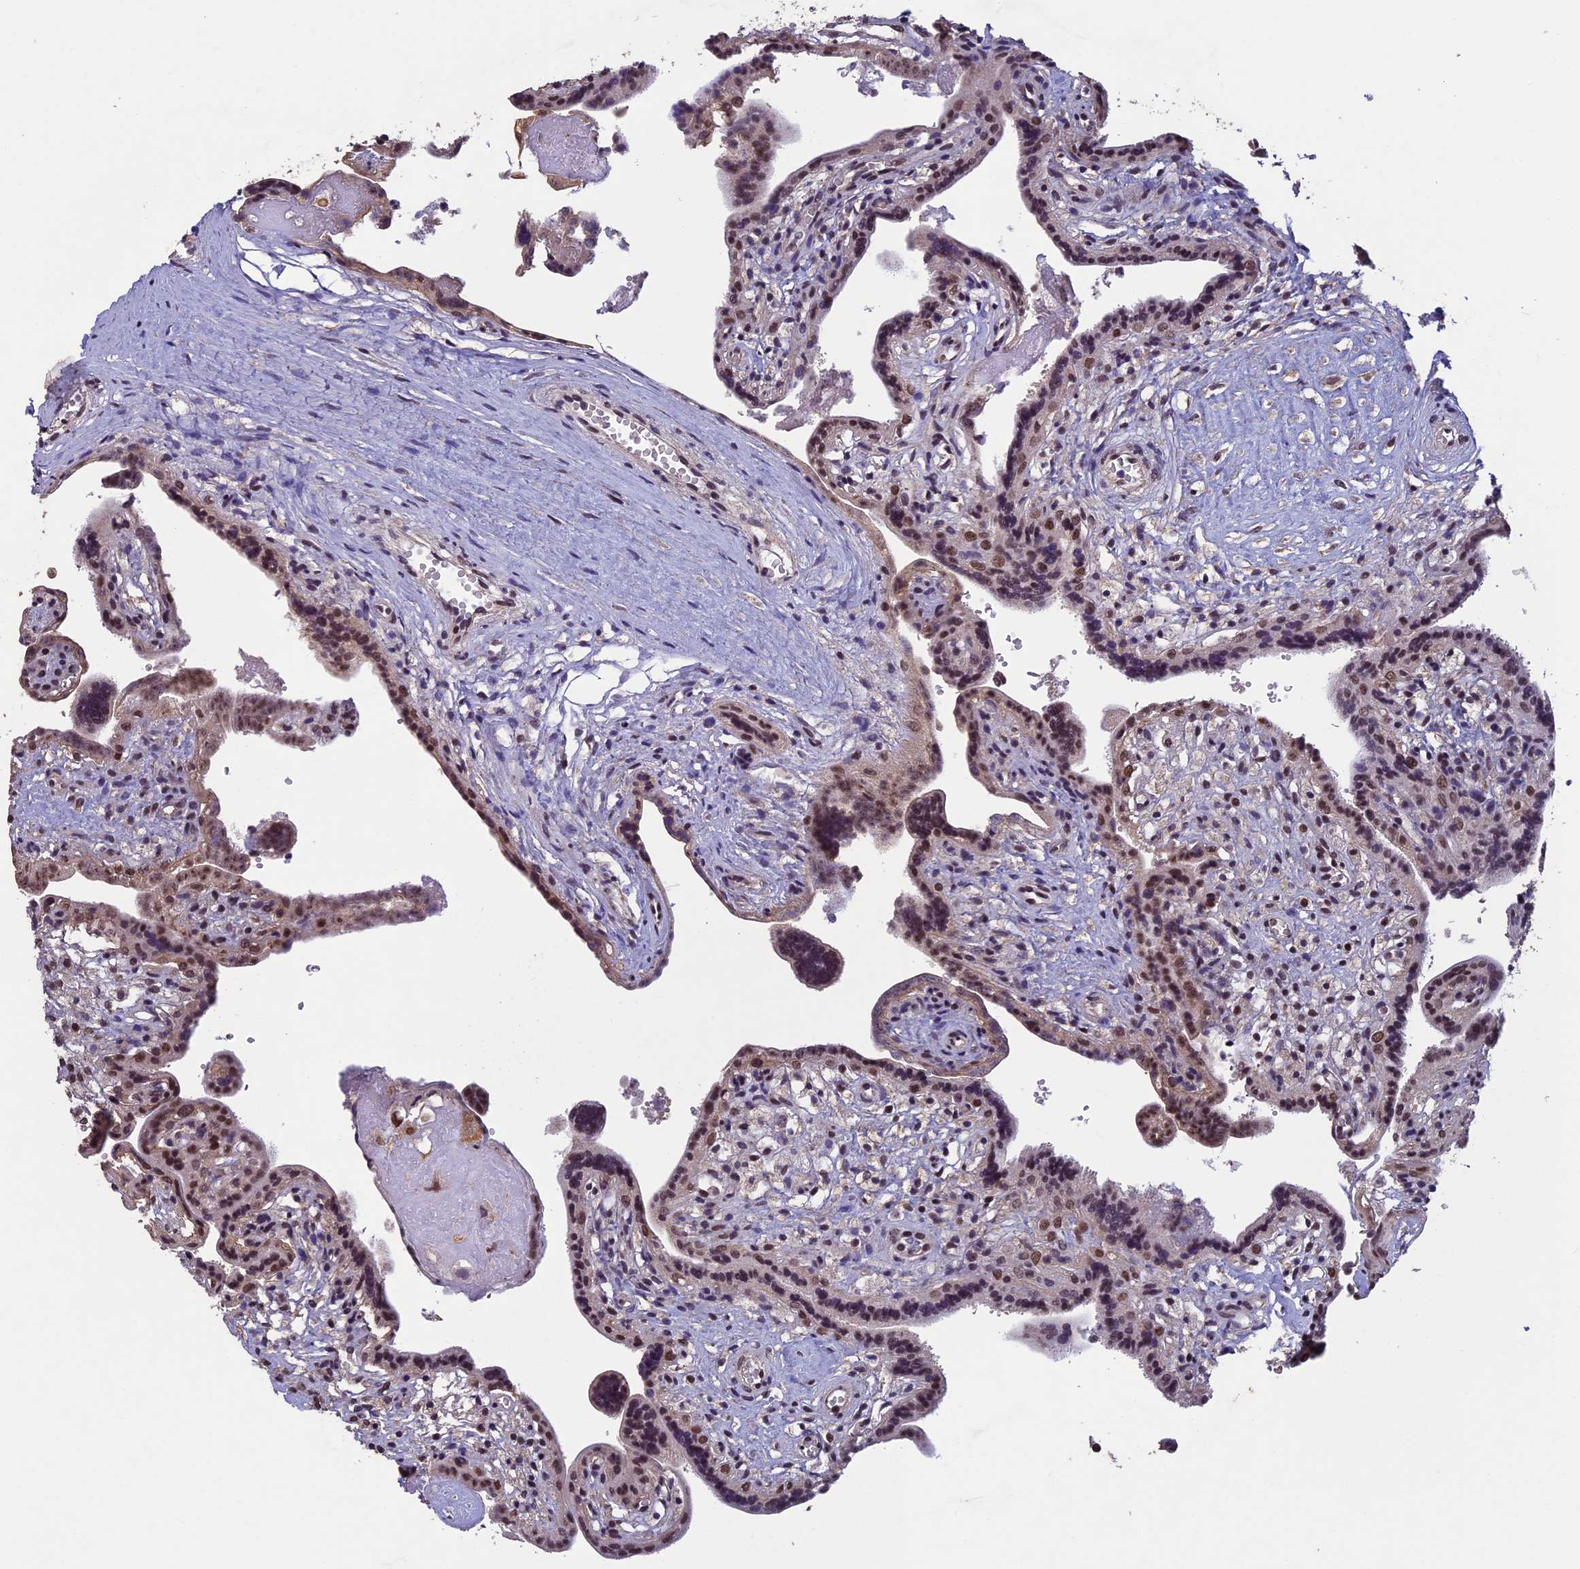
{"staining": {"intensity": "moderate", "quantity": ">75%", "location": "nuclear"}, "tissue": "placenta", "cell_type": "Trophoblastic cells", "image_type": "normal", "snomed": [{"axis": "morphology", "description": "Normal tissue, NOS"}, {"axis": "topography", "description": "Placenta"}], "caption": "Placenta was stained to show a protein in brown. There is medium levels of moderate nuclear expression in about >75% of trophoblastic cells. (DAB IHC, brown staining for protein, blue staining for nuclei).", "gene": "RNF40", "patient": {"sex": "female", "age": 37}}